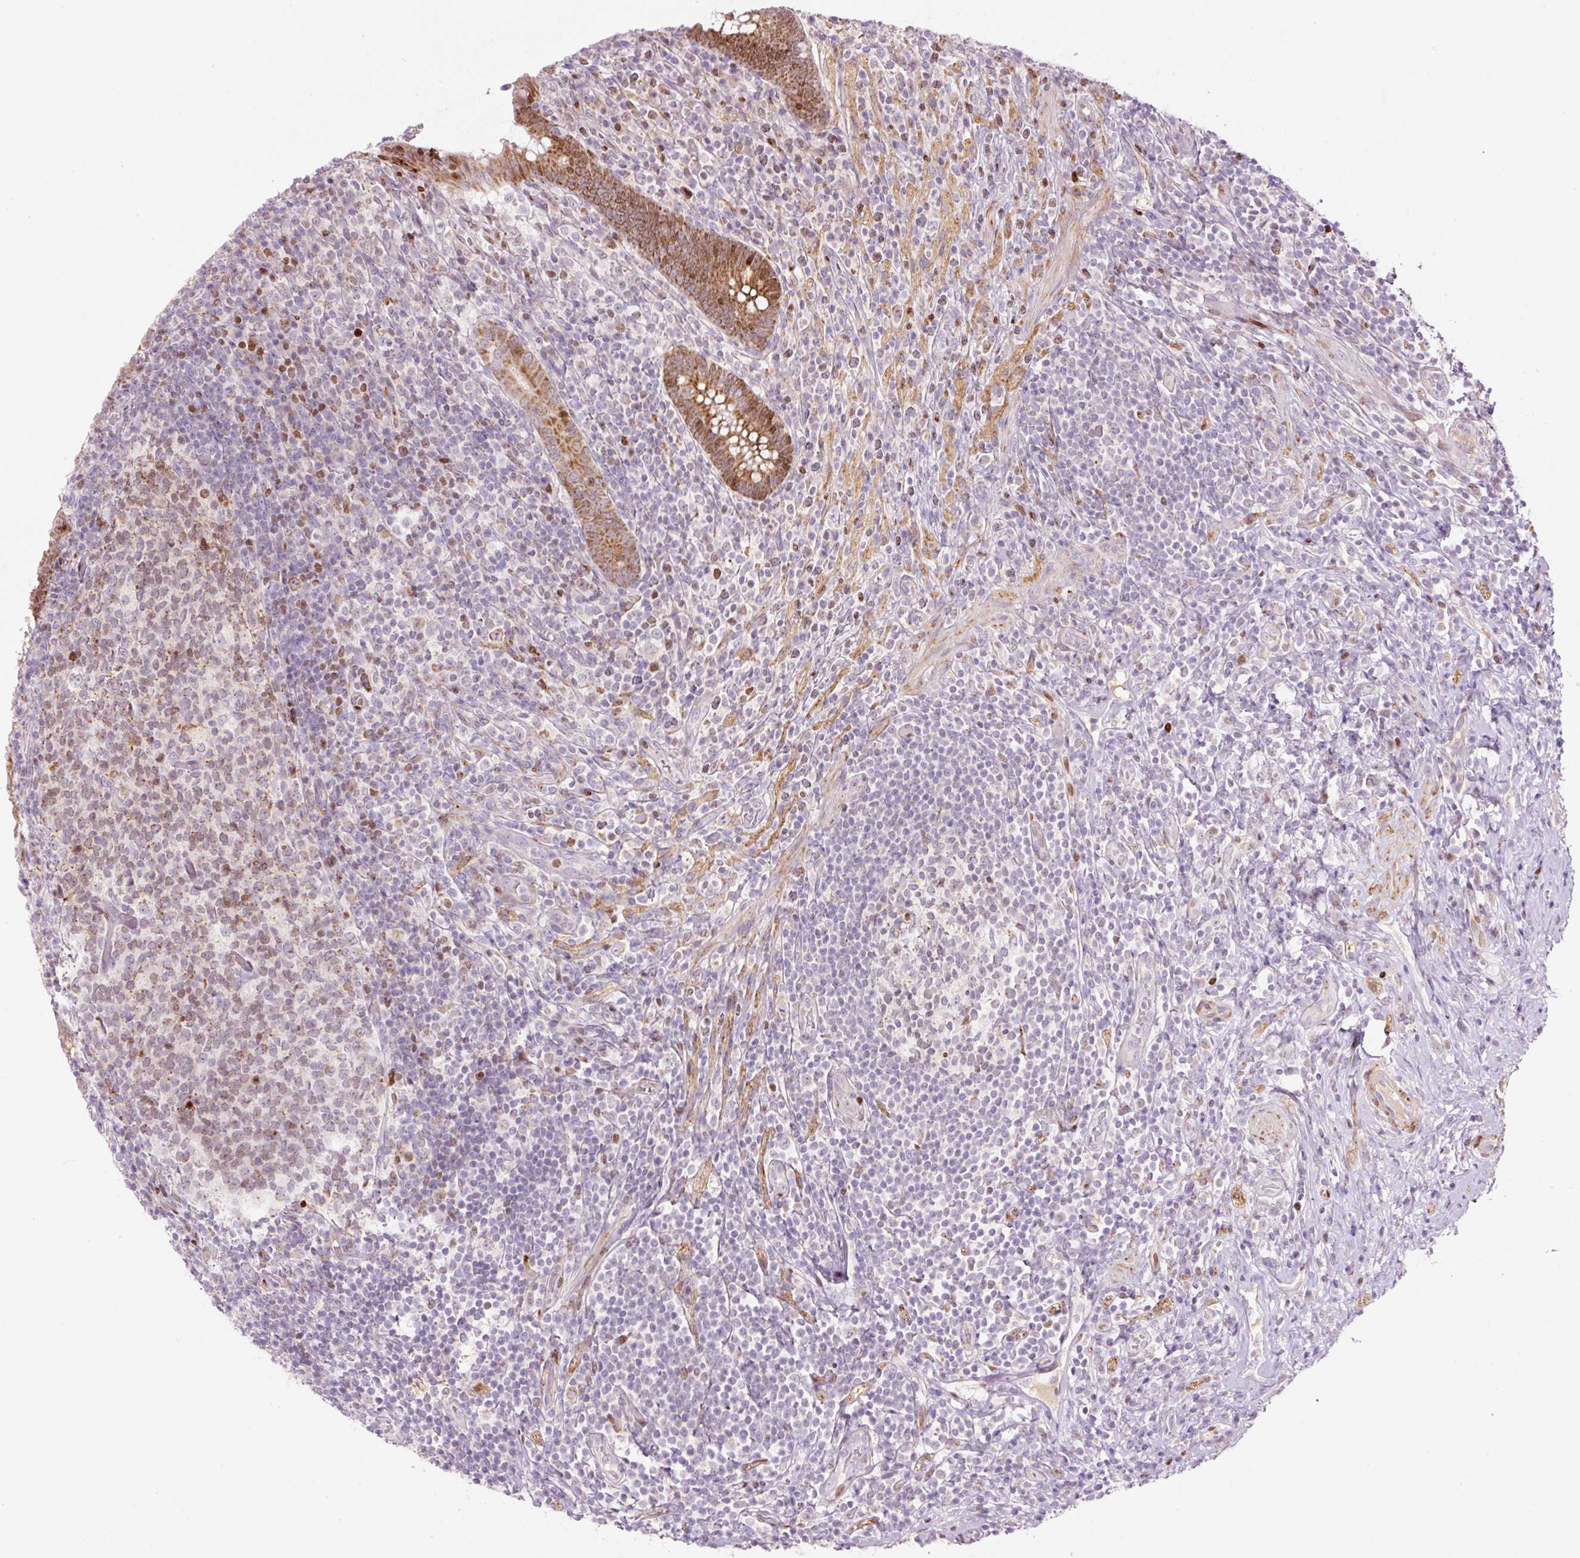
{"staining": {"intensity": "strong", "quantity": ">75%", "location": "cytoplasmic/membranous,nuclear"}, "tissue": "appendix", "cell_type": "Glandular cells", "image_type": "normal", "snomed": [{"axis": "morphology", "description": "Normal tissue, NOS"}, {"axis": "topography", "description": "Appendix"}], "caption": "Immunohistochemical staining of normal appendix reveals strong cytoplasmic/membranous,nuclear protein positivity in about >75% of glandular cells.", "gene": "TMEM8B", "patient": {"sex": "female", "age": 43}}